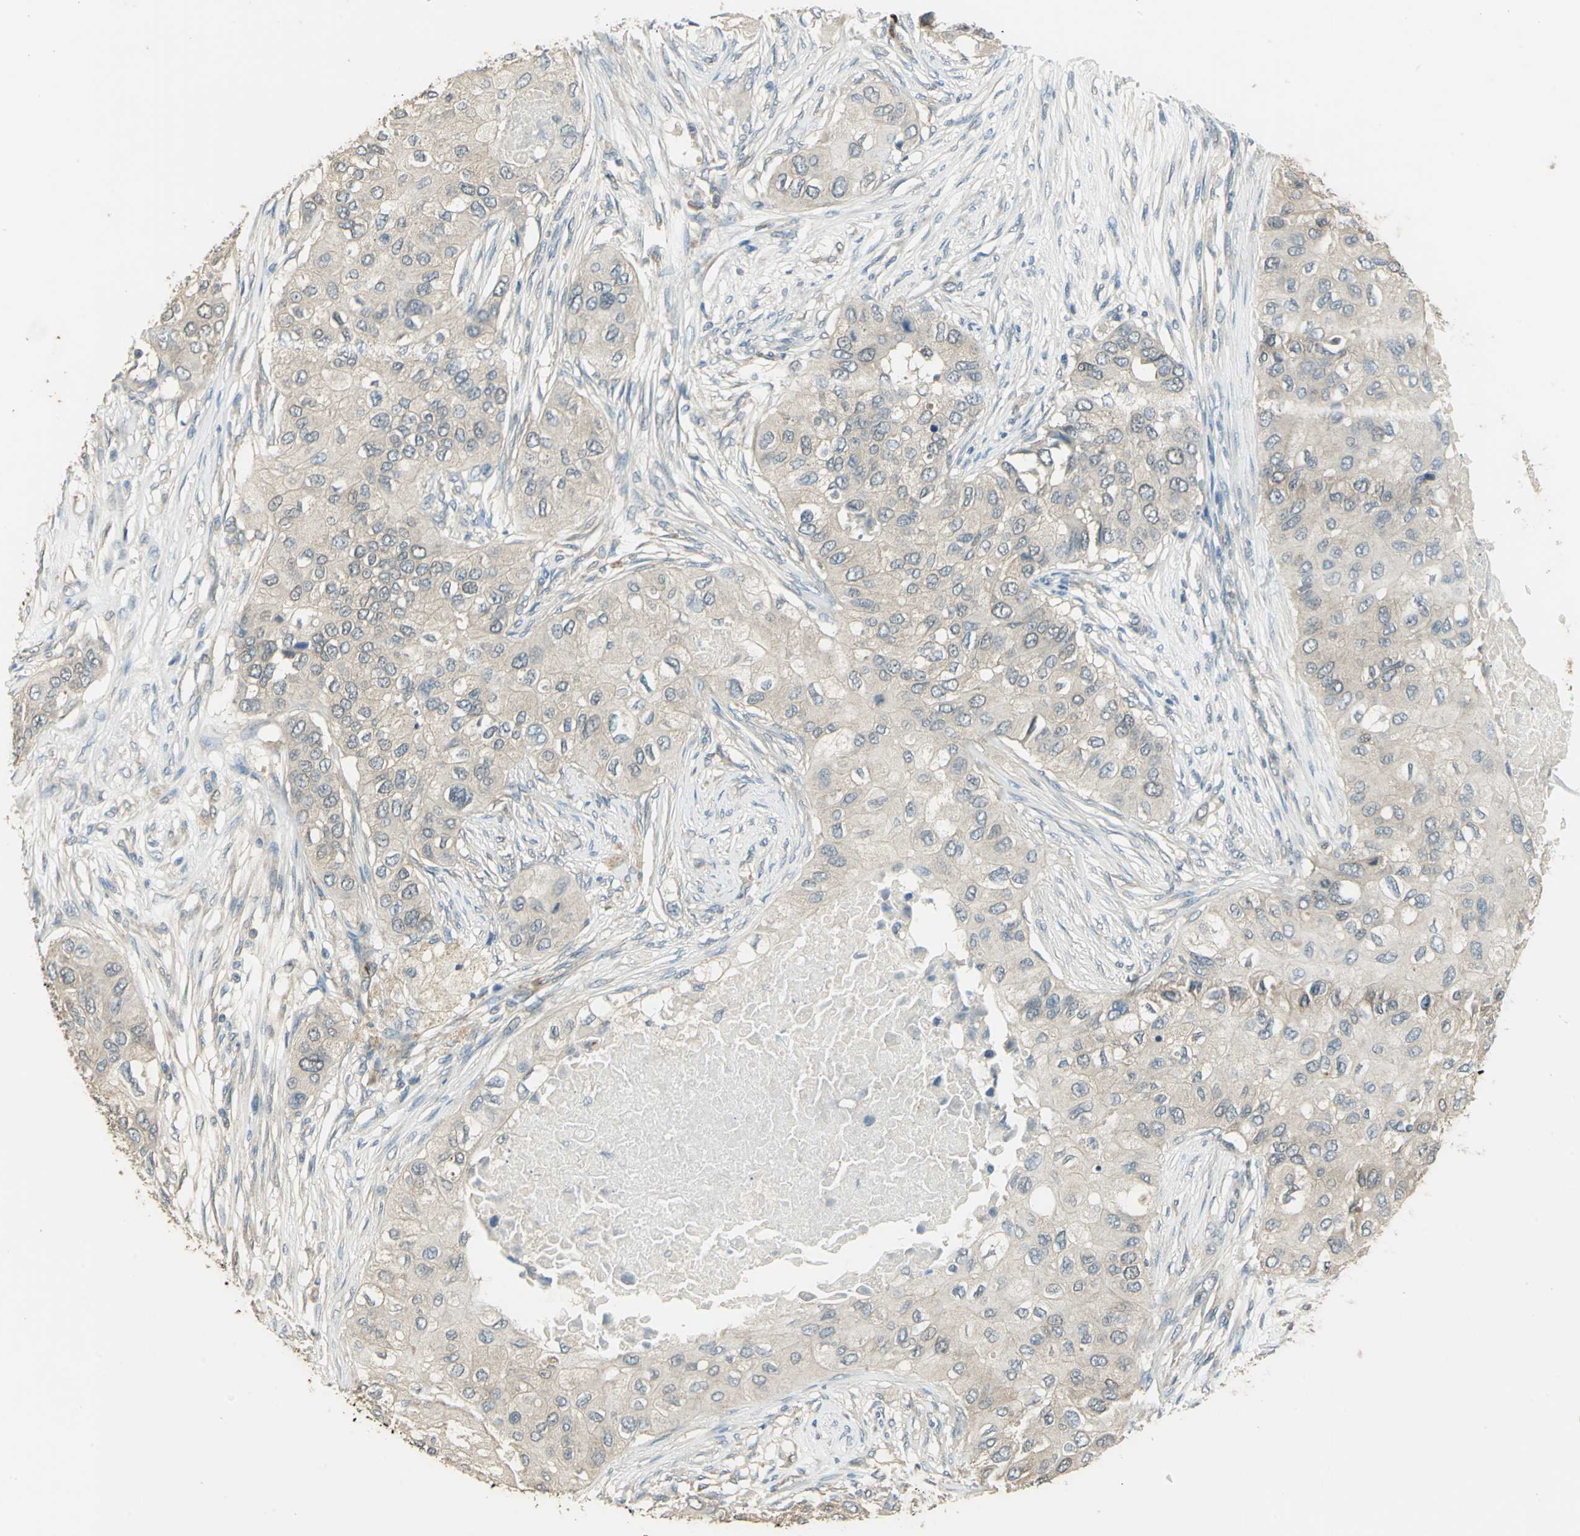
{"staining": {"intensity": "weak", "quantity": "25%-75%", "location": "cytoplasmic/membranous"}, "tissue": "breast cancer", "cell_type": "Tumor cells", "image_type": "cancer", "snomed": [{"axis": "morphology", "description": "Normal tissue, NOS"}, {"axis": "morphology", "description": "Duct carcinoma"}, {"axis": "topography", "description": "Breast"}], "caption": "Breast intraductal carcinoma tissue demonstrates weak cytoplasmic/membranous expression in approximately 25%-75% of tumor cells", "gene": "DDAH1", "patient": {"sex": "female", "age": 49}}